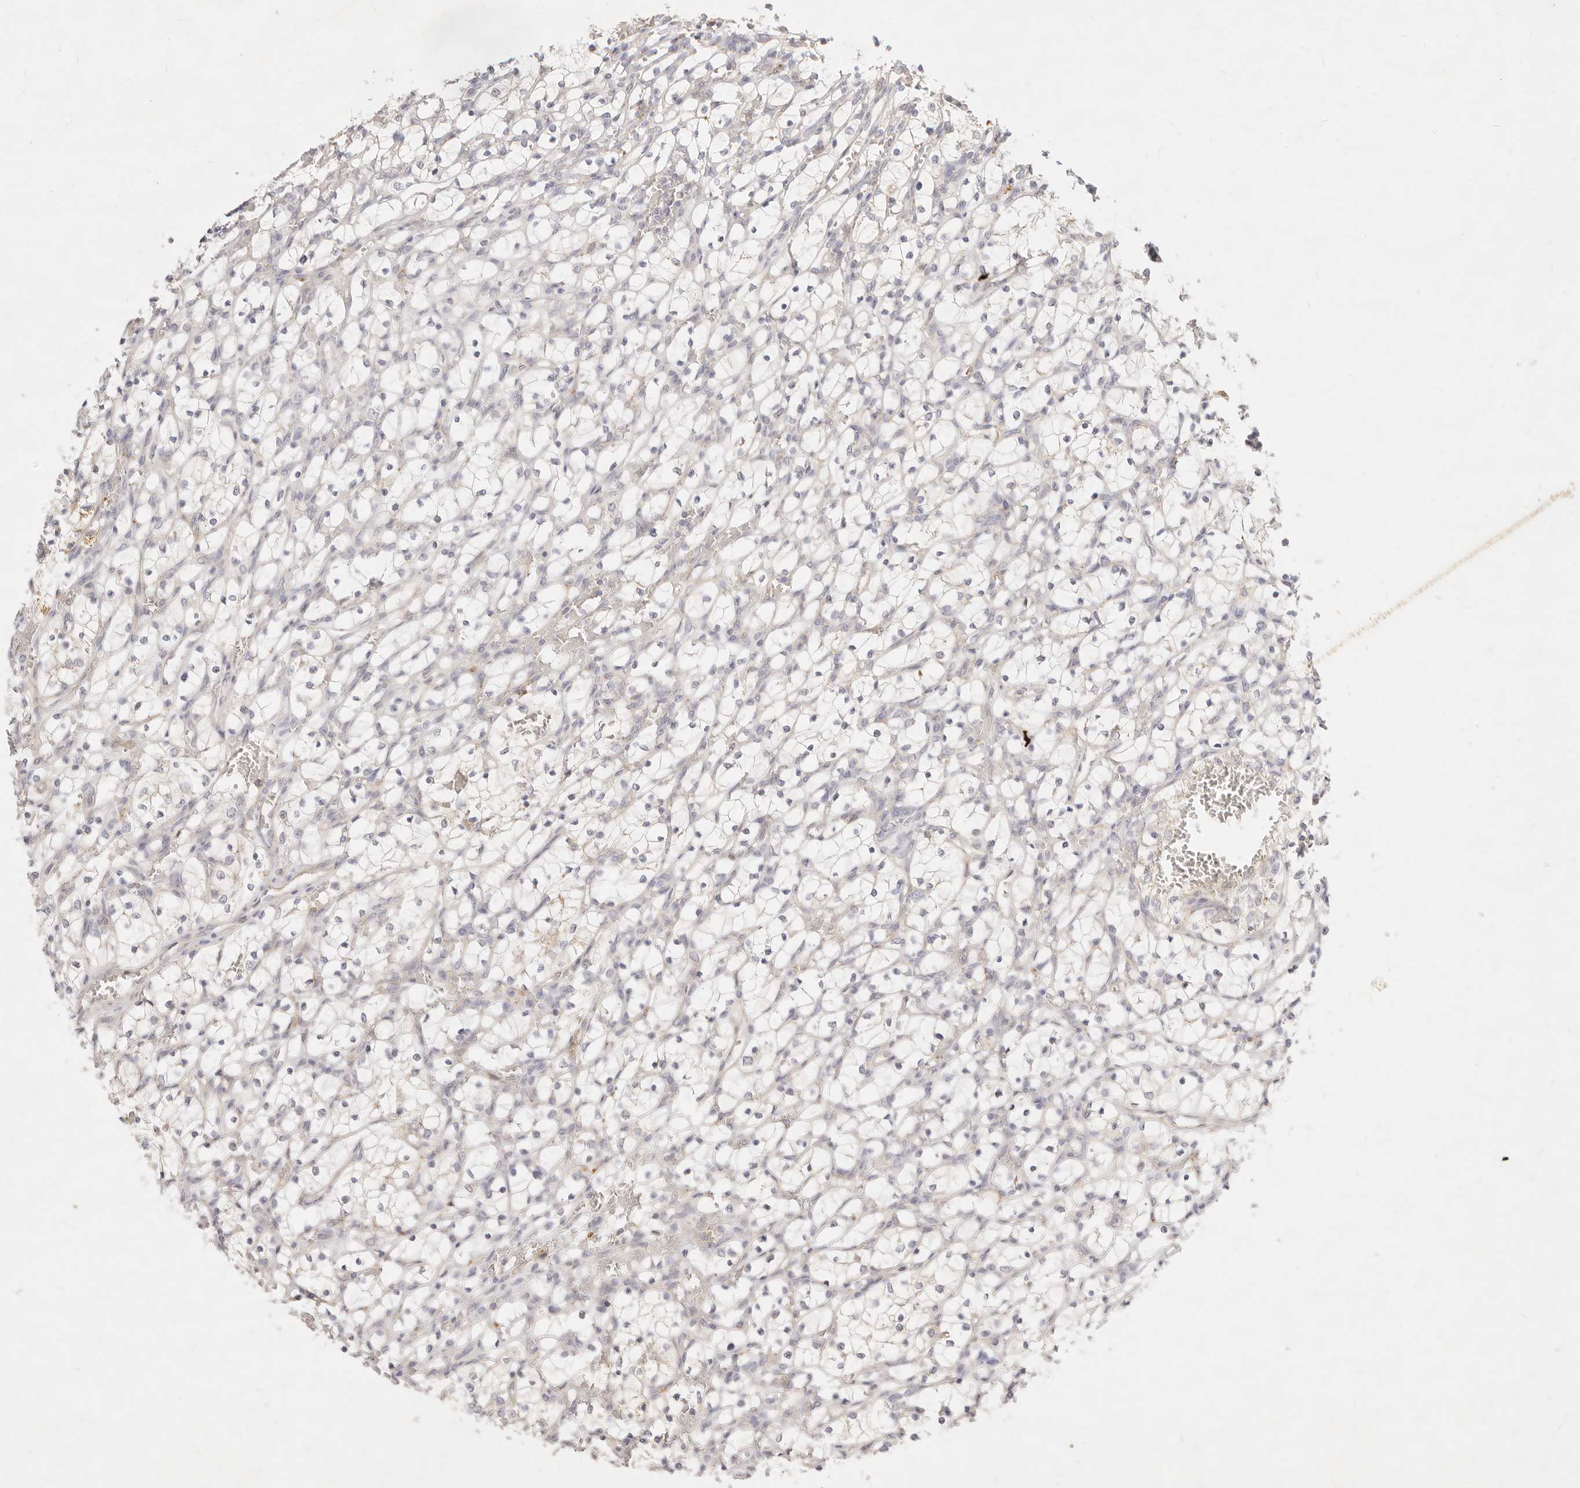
{"staining": {"intensity": "negative", "quantity": "none", "location": "none"}, "tissue": "renal cancer", "cell_type": "Tumor cells", "image_type": "cancer", "snomed": [{"axis": "morphology", "description": "Adenocarcinoma, NOS"}, {"axis": "topography", "description": "Kidney"}], "caption": "Human renal adenocarcinoma stained for a protein using immunohistochemistry displays no expression in tumor cells.", "gene": "ACOX1", "patient": {"sex": "female", "age": 69}}